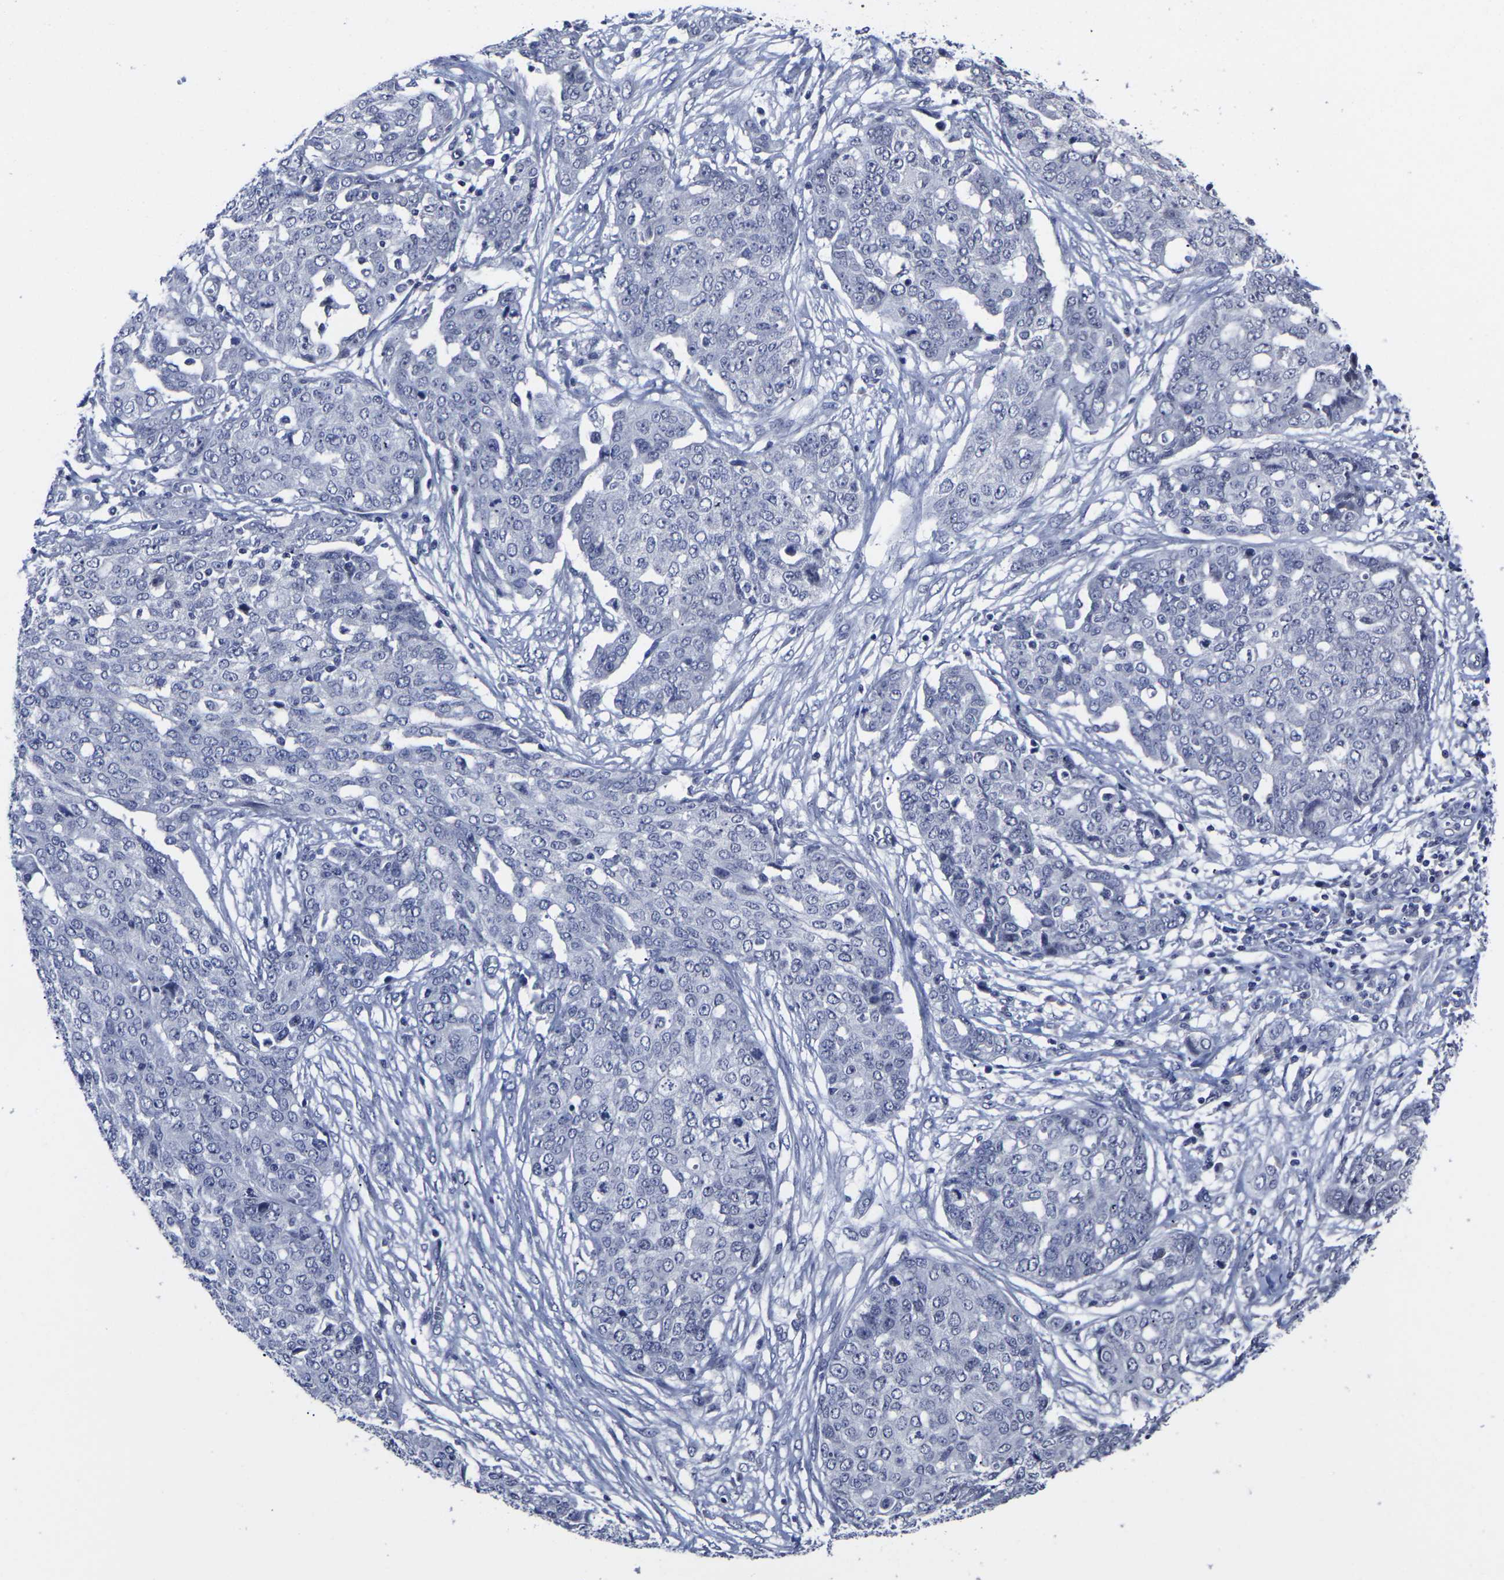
{"staining": {"intensity": "negative", "quantity": "none", "location": "none"}, "tissue": "ovarian cancer", "cell_type": "Tumor cells", "image_type": "cancer", "snomed": [{"axis": "morphology", "description": "Cystadenocarcinoma, serous, NOS"}, {"axis": "topography", "description": "Soft tissue"}, {"axis": "topography", "description": "Ovary"}], "caption": "Human ovarian cancer stained for a protein using immunohistochemistry displays no expression in tumor cells.", "gene": "MSANTD4", "patient": {"sex": "female", "age": 57}}